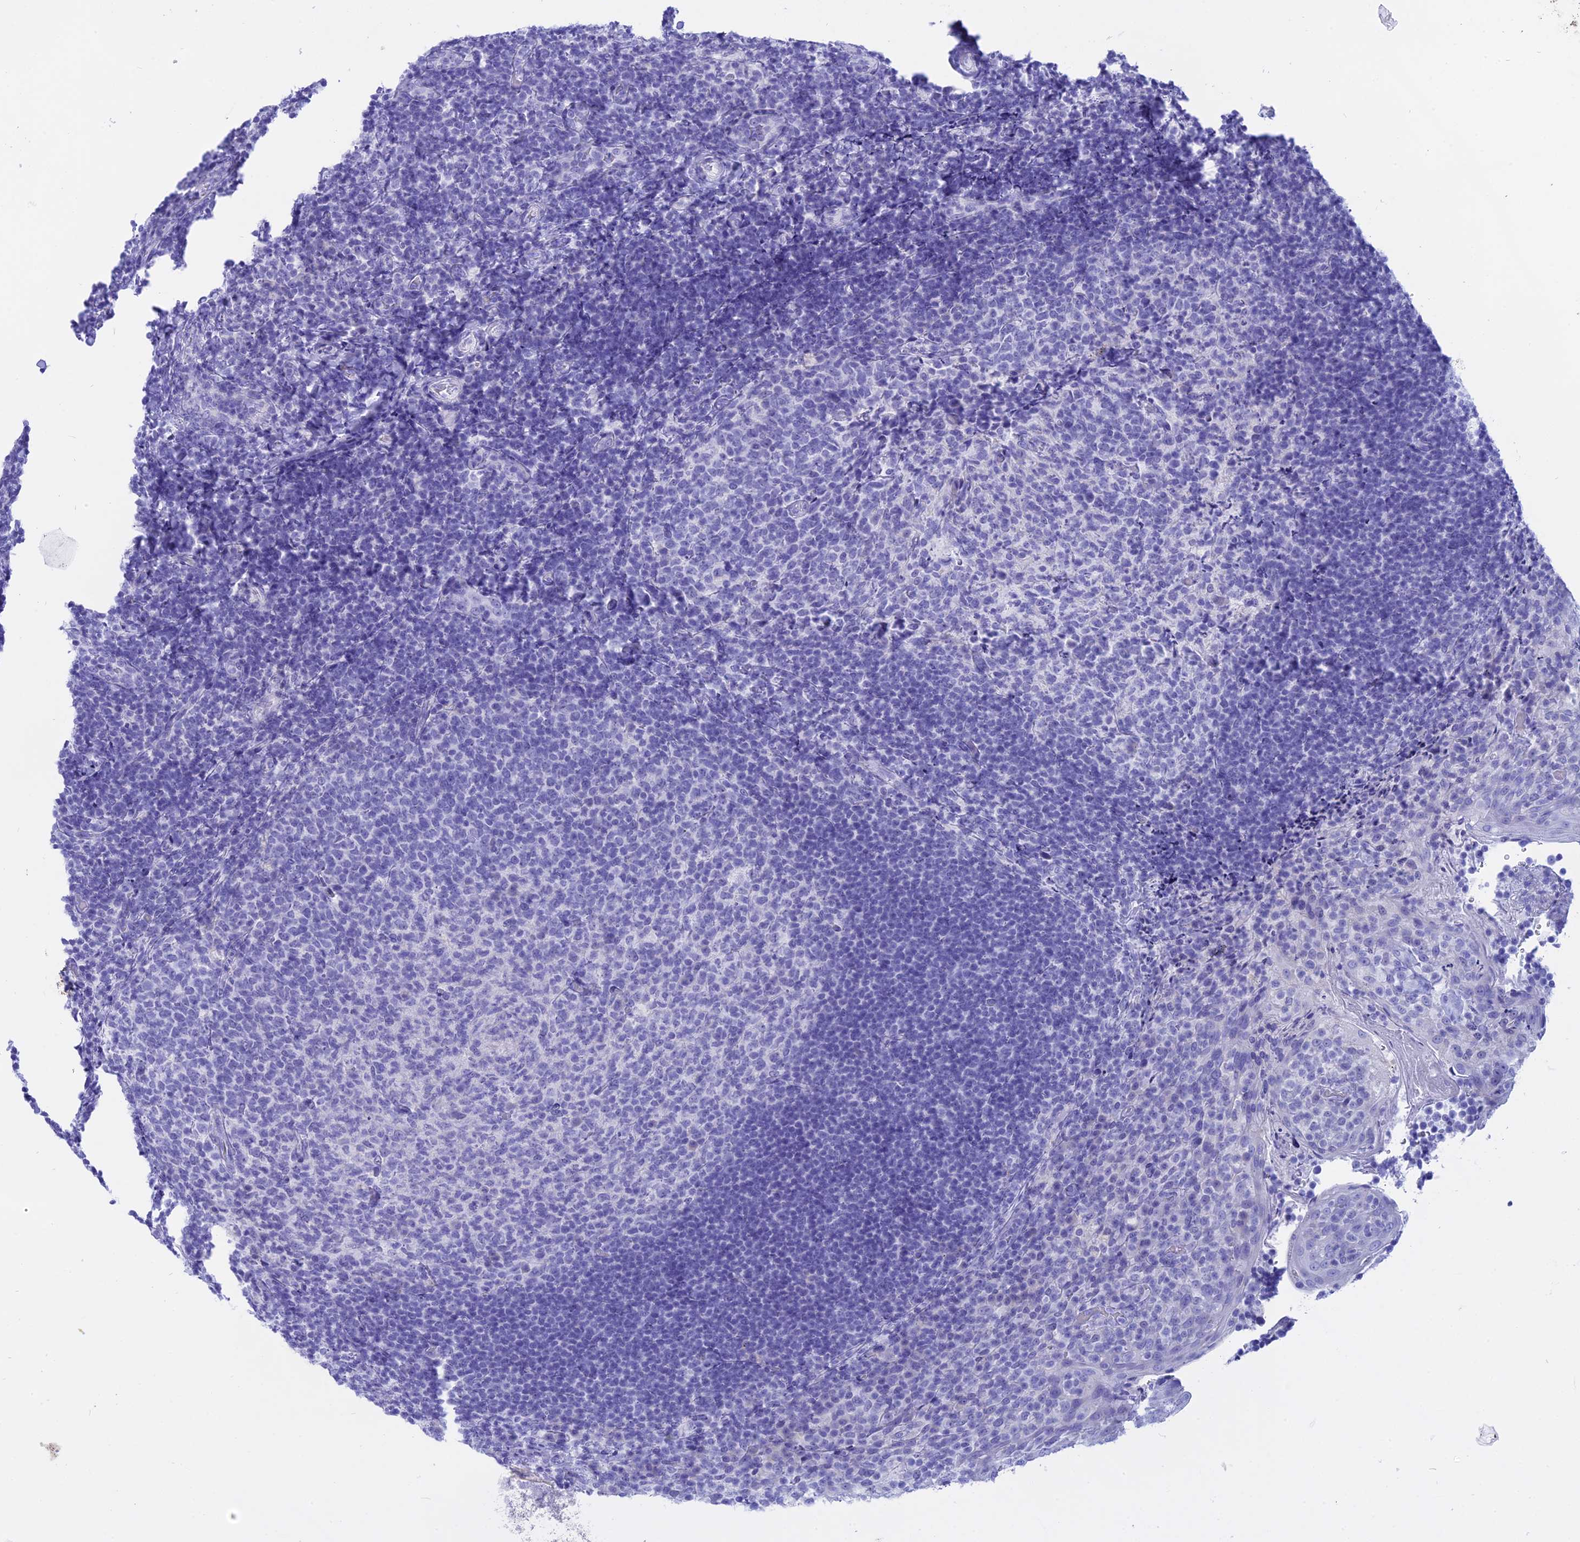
{"staining": {"intensity": "negative", "quantity": "none", "location": "none"}, "tissue": "tonsil", "cell_type": "Germinal center cells", "image_type": "normal", "snomed": [{"axis": "morphology", "description": "Normal tissue, NOS"}, {"axis": "topography", "description": "Tonsil"}], "caption": "DAB (3,3'-diaminobenzidine) immunohistochemical staining of benign tonsil reveals no significant staining in germinal center cells.", "gene": "ISCA1", "patient": {"sex": "female", "age": 10}}